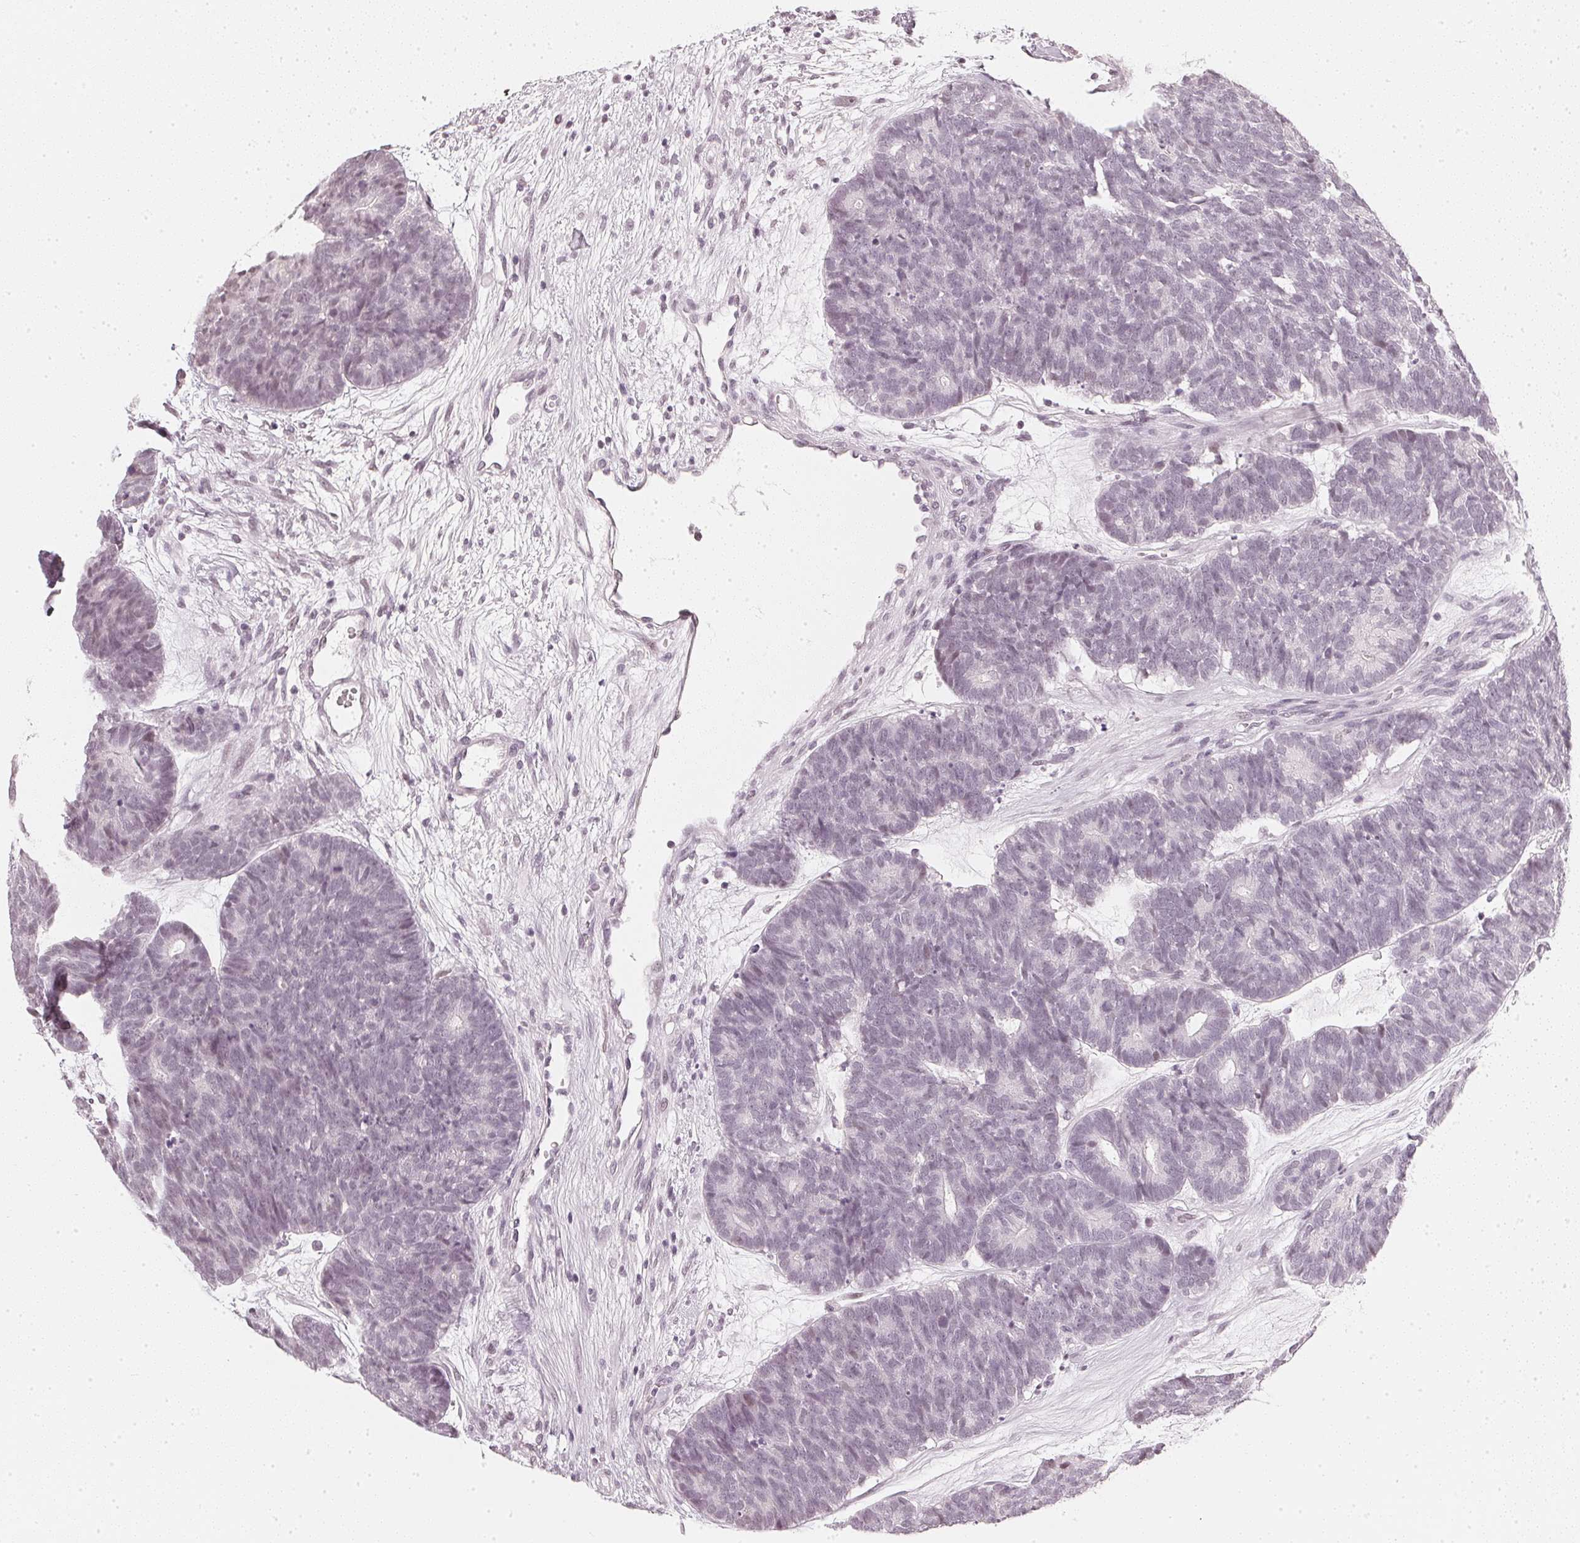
{"staining": {"intensity": "negative", "quantity": "none", "location": "none"}, "tissue": "head and neck cancer", "cell_type": "Tumor cells", "image_type": "cancer", "snomed": [{"axis": "morphology", "description": "Adenocarcinoma, NOS"}, {"axis": "topography", "description": "Head-Neck"}], "caption": "This micrograph is of adenocarcinoma (head and neck) stained with IHC to label a protein in brown with the nuclei are counter-stained blue. There is no positivity in tumor cells.", "gene": "DNAJC6", "patient": {"sex": "female", "age": 81}}